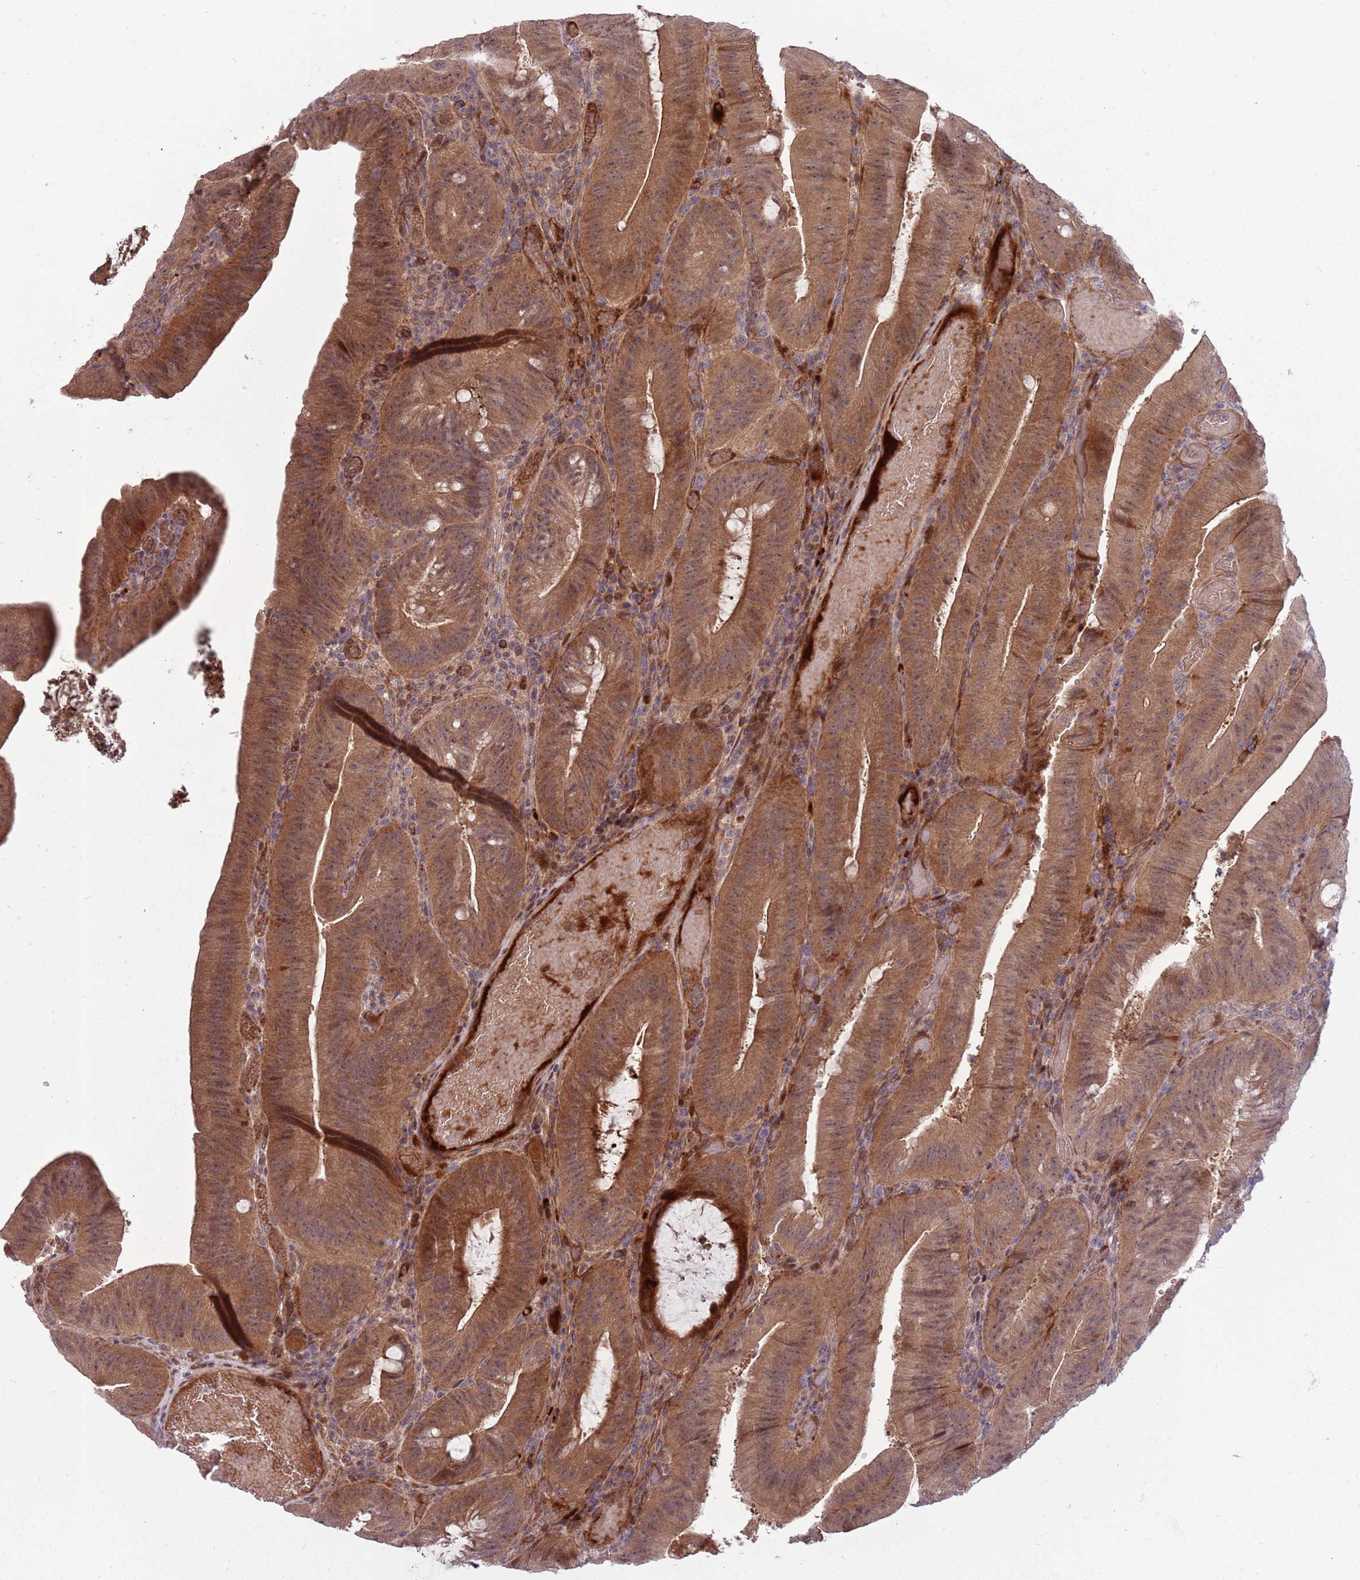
{"staining": {"intensity": "moderate", "quantity": ">75%", "location": "cytoplasmic/membranous,nuclear"}, "tissue": "colorectal cancer", "cell_type": "Tumor cells", "image_type": "cancer", "snomed": [{"axis": "morphology", "description": "Adenocarcinoma, NOS"}, {"axis": "topography", "description": "Colon"}], "caption": "An immunohistochemistry micrograph of tumor tissue is shown. Protein staining in brown highlights moderate cytoplasmic/membranous and nuclear positivity in adenocarcinoma (colorectal) within tumor cells. The staining is performed using DAB brown chromogen to label protein expression. The nuclei are counter-stained blue using hematoxylin.", "gene": "NT5DC4", "patient": {"sex": "female", "age": 43}}